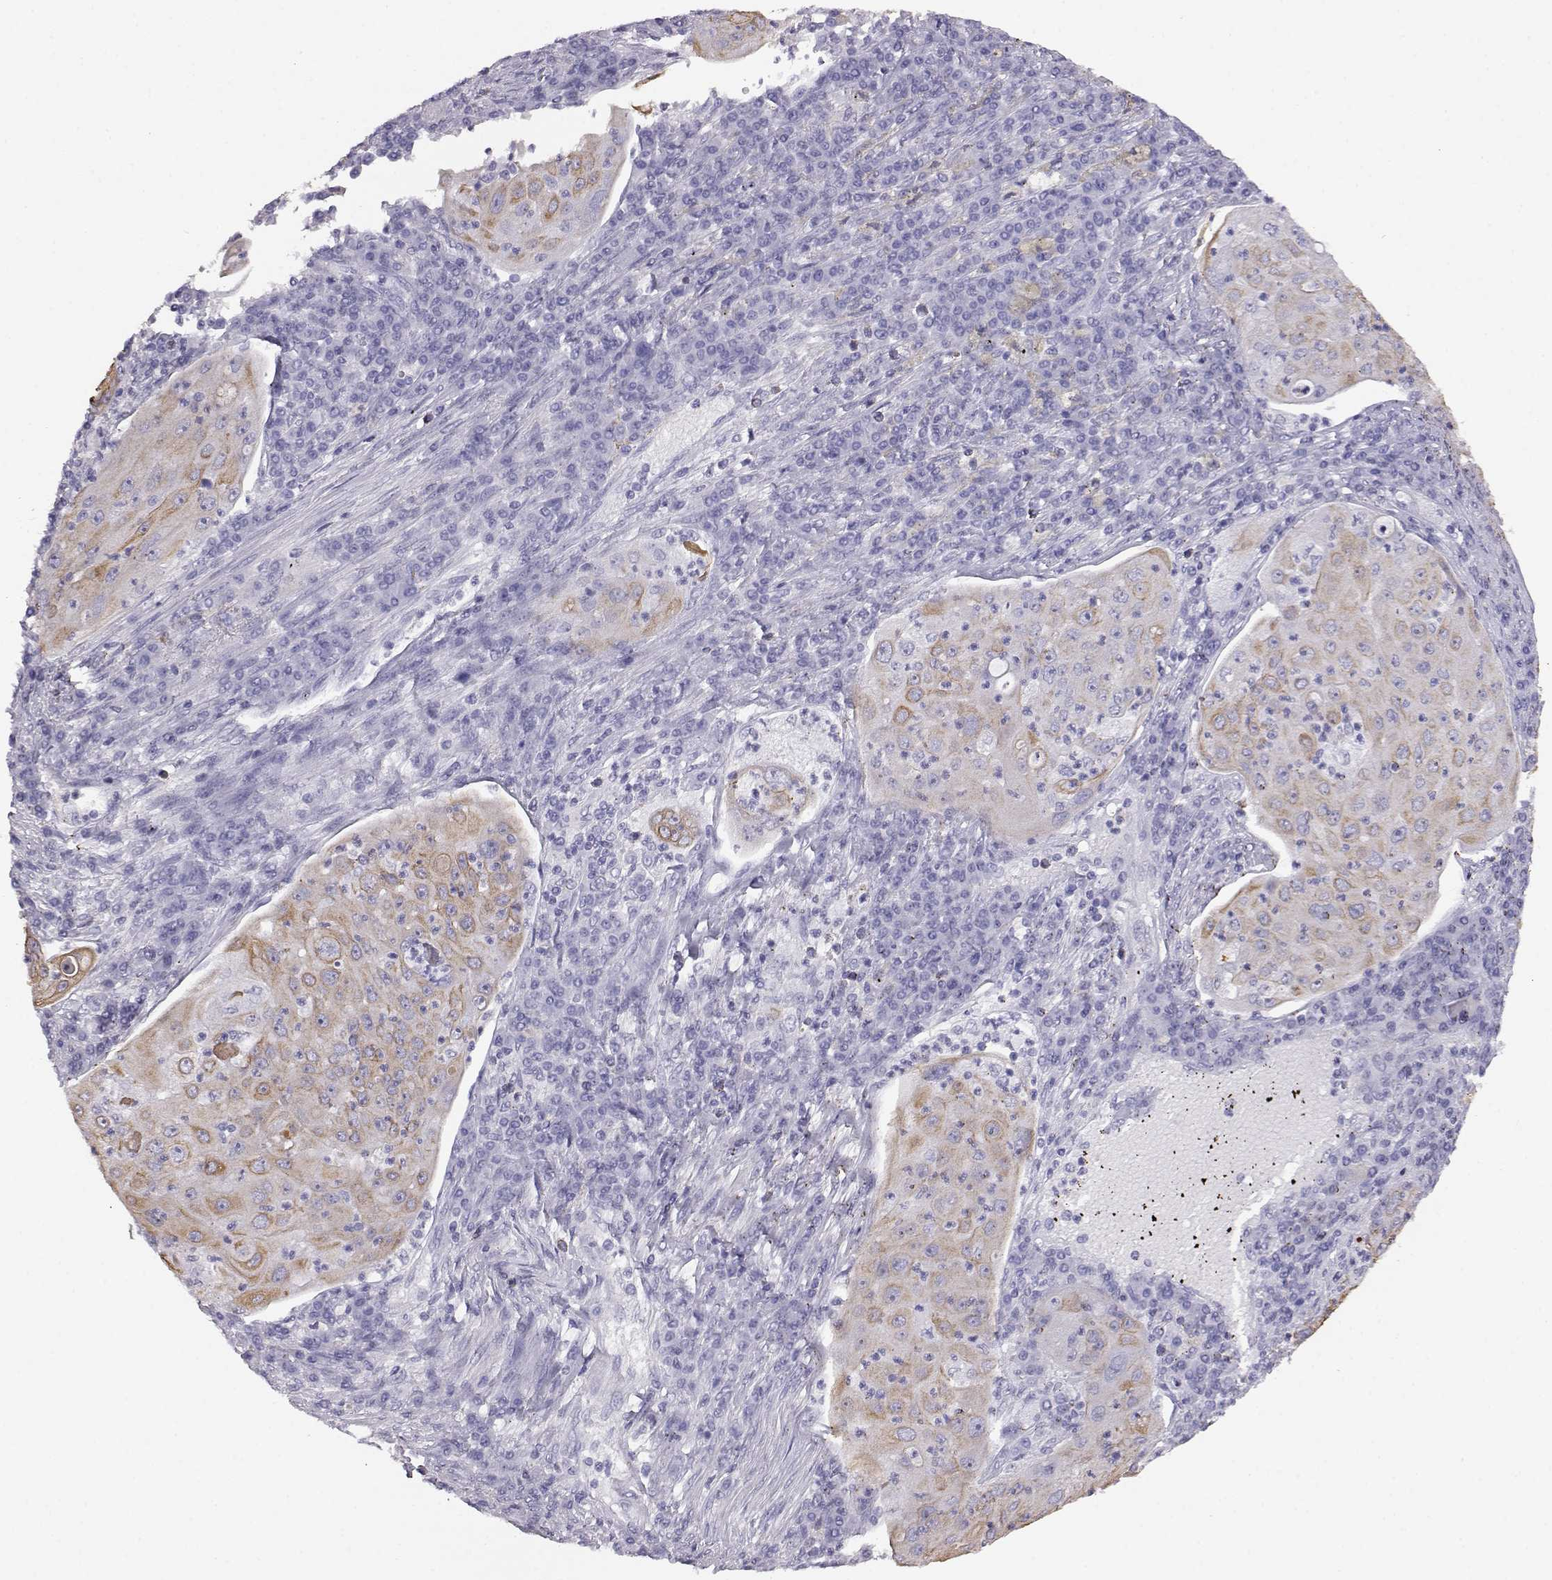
{"staining": {"intensity": "weak", "quantity": "<25%", "location": "cytoplasmic/membranous"}, "tissue": "lung cancer", "cell_type": "Tumor cells", "image_type": "cancer", "snomed": [{"axis": "morphology", "description": "Squamous cell carcinoma, NOS"}, {"axis": "topography", "description": "Lung"}], "caption": "Tumor cells are negative for protein expression in human lung cancer. (DAB (3,3'-diaminobenzidine) immunohistochemistry (IHC) visualized using brightfield microscopy, high magnification).", "gene": "AKR1B1", "patient": {"sex": "female", "age": 59}}